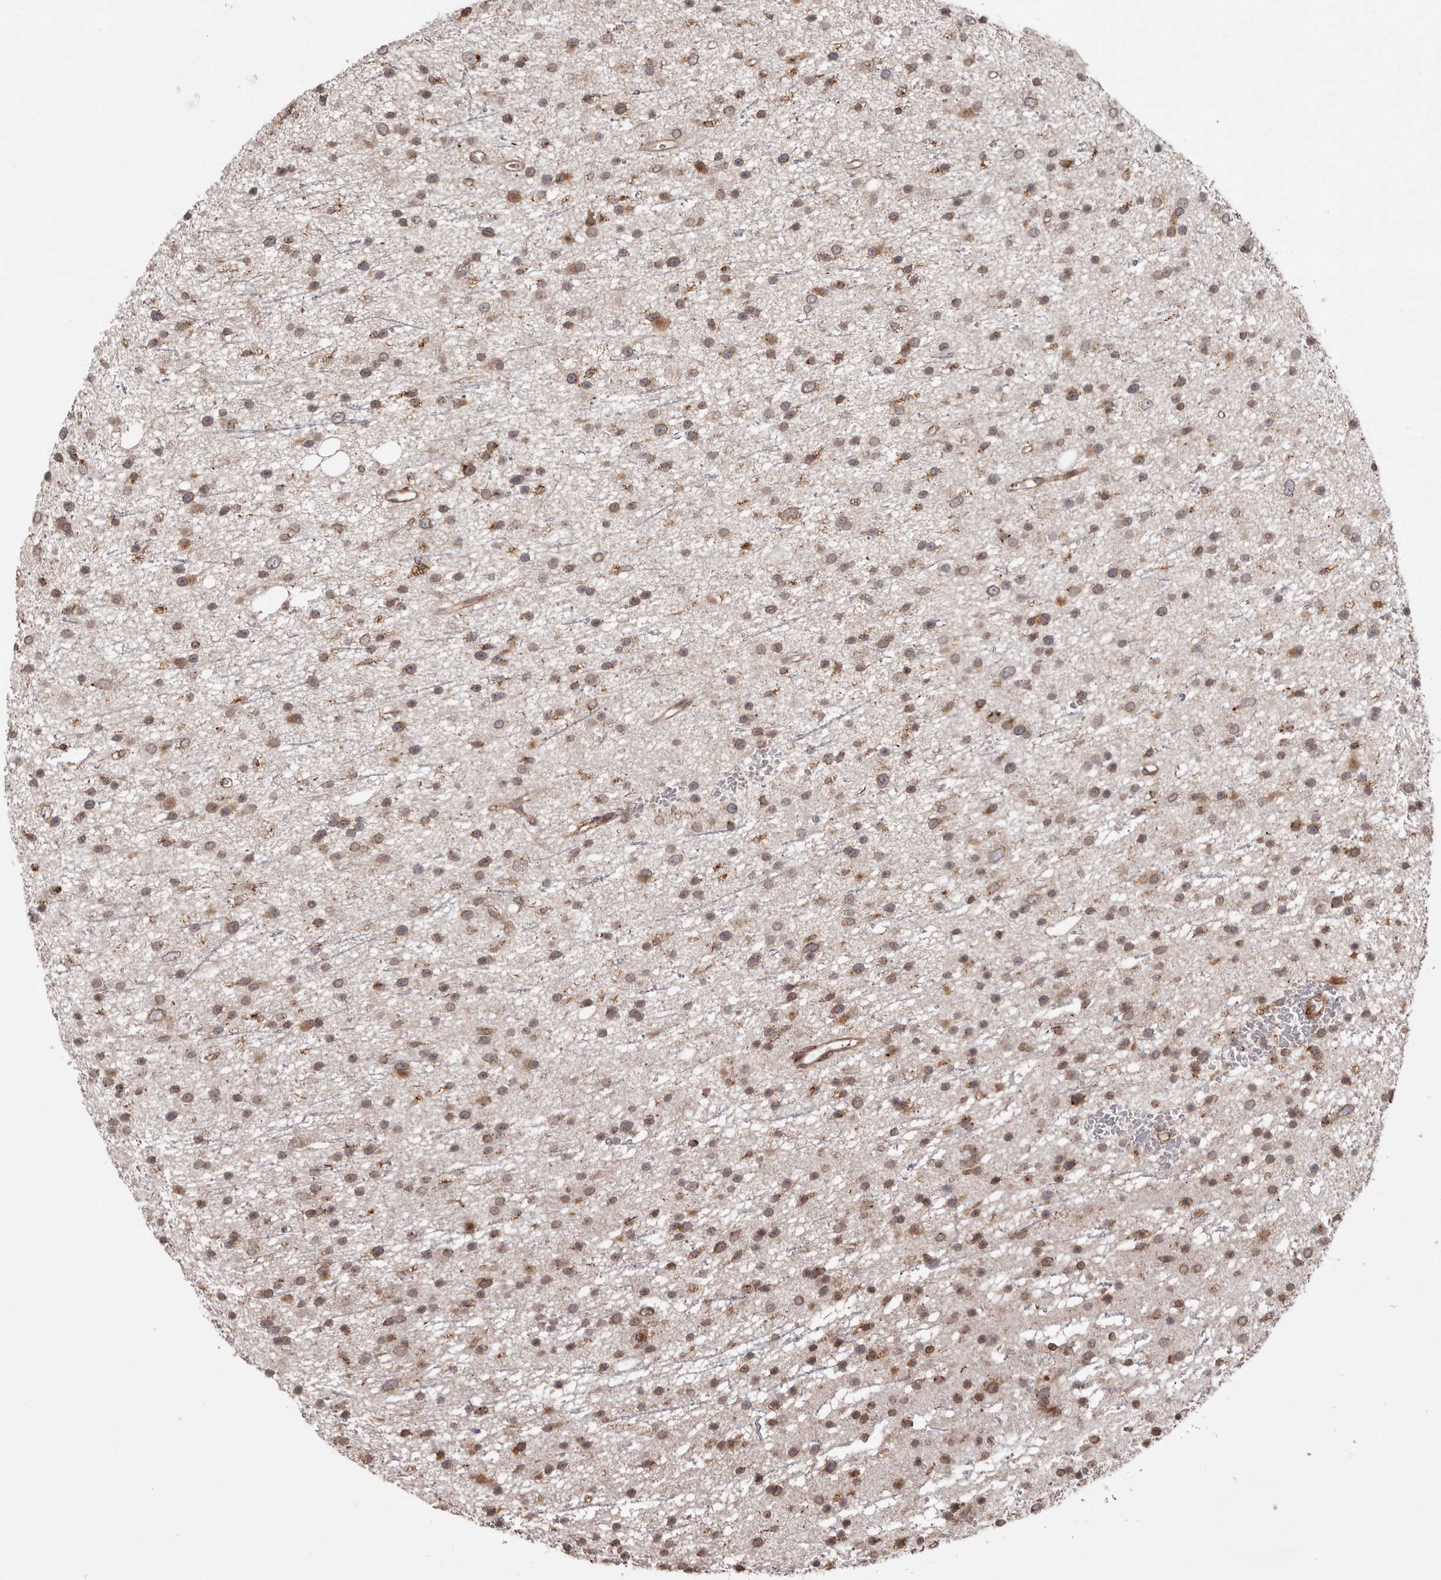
{"staining": {"intensity": "moderate", "quantity": ">75%", "location": "cytoplasmic/membranous"}, "tissue": "glioma", "cell_type": "Tumor cells", "image_type": "cancer", "snomed": [{"axis": "morphology", "description": "Glioma, malignant, Low grade"}, {"axis": "topography", "description": "Cerebral cortex"}], "caption": "Tumor cells display medium levels of moderate cytoplasmic/membranous staining in about >75% of cells in glioma.", "gene": "NUP43", "patient": {"sex": "female", "age": 39}}